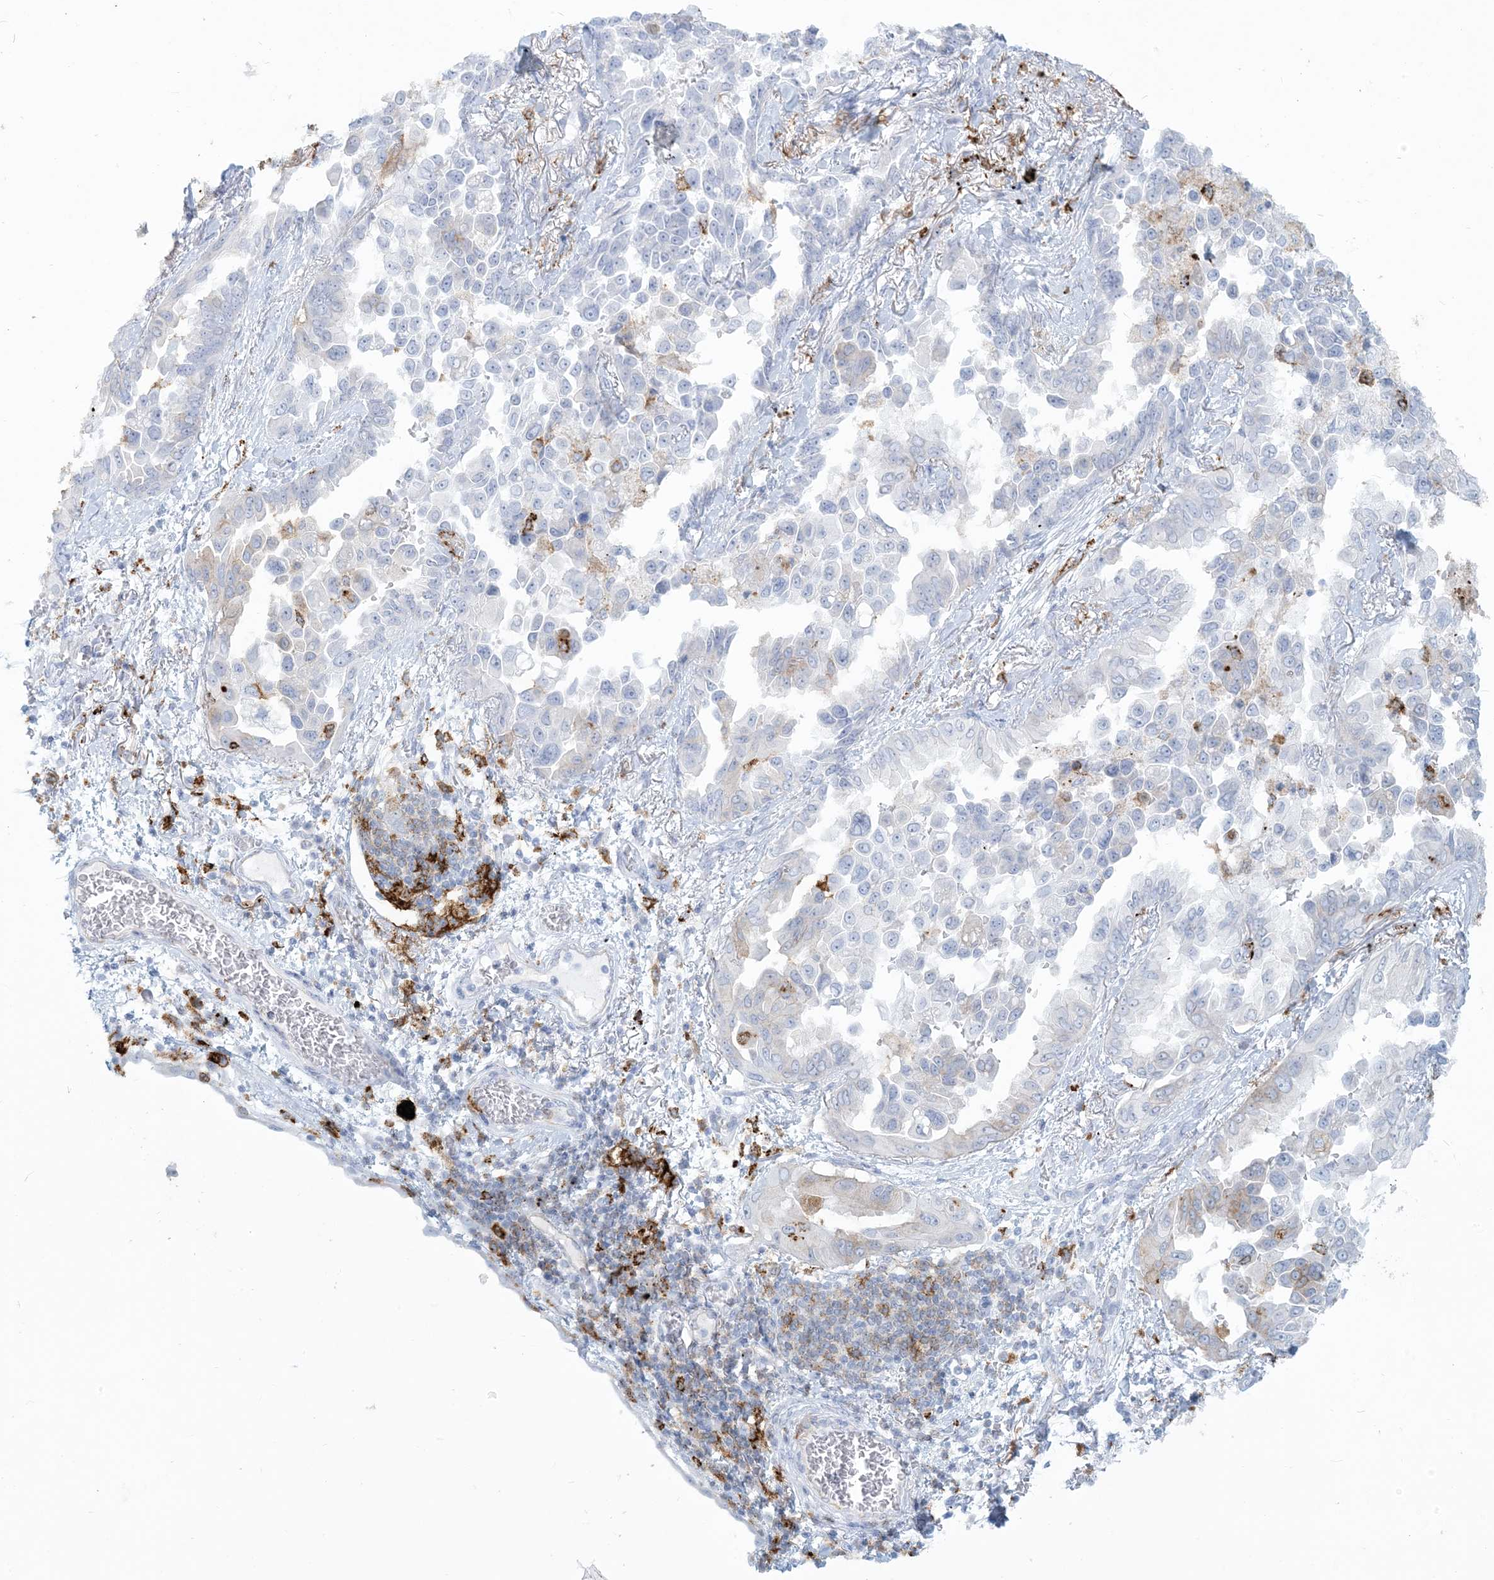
{"staining": {"intensity": "negative", "quantity": "none", "location": "none"}, "tissue": "lung cancer", "cell_type": "Tumor cells", "image_type": "cancer", "snomed": [{"axis": "morphology", "description": "Adenocarcinoma, NOS"}, {"axis": "topography", "description": "Lung"}], "caption": "Immunohistochemistry histopathology image of neoplastic tissue: lung adenocarcinoma stained with DAB reveals no significant protein staining in tumor cells. The staining is performed using DAB (3,3'-diaminobenzidine) brown chromogen with nuclei counter-stained in using hematoxylin.", "gene": "HLA-DRB1", "patient": {"sex": "female", "age": 67}}